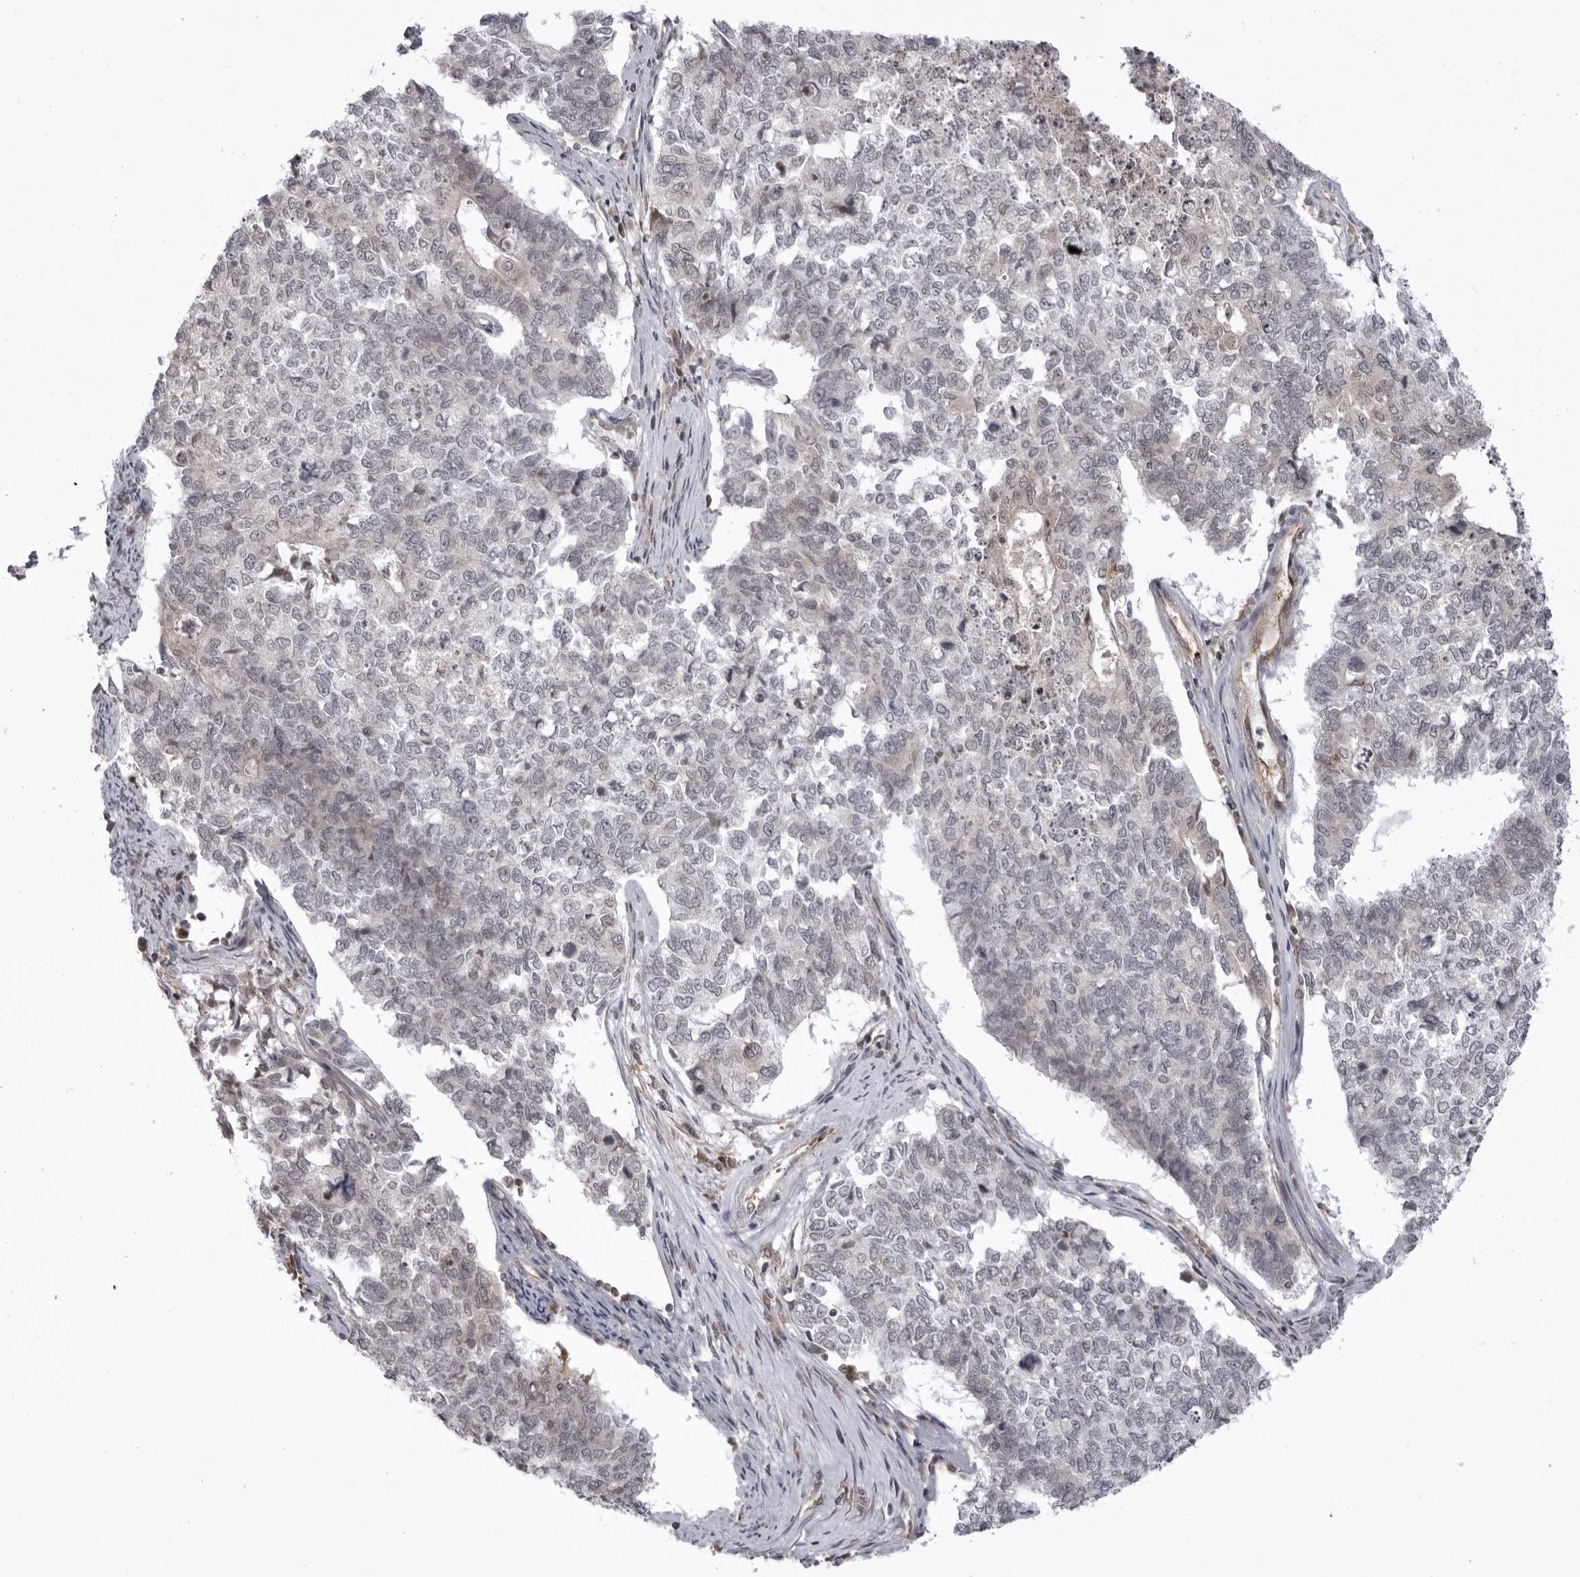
{"staining": {"intensity": "negative", "quantity": "none", "location": "none"}, "tissue": "cervical cancer", "cell_type": "Tumor cells", "image_type": "cancer", "snomed": [{"axis": "morphology", "description": "Squamous cell carcinoma, NOS"}, {"axis": "topography", "description": "Cervix"}], "caption": "Immunohistochemistry of cervical cancer shows no expression in tumor cells.", "gene": "USP43", "patient": {"sex": "female", "age": 63}}